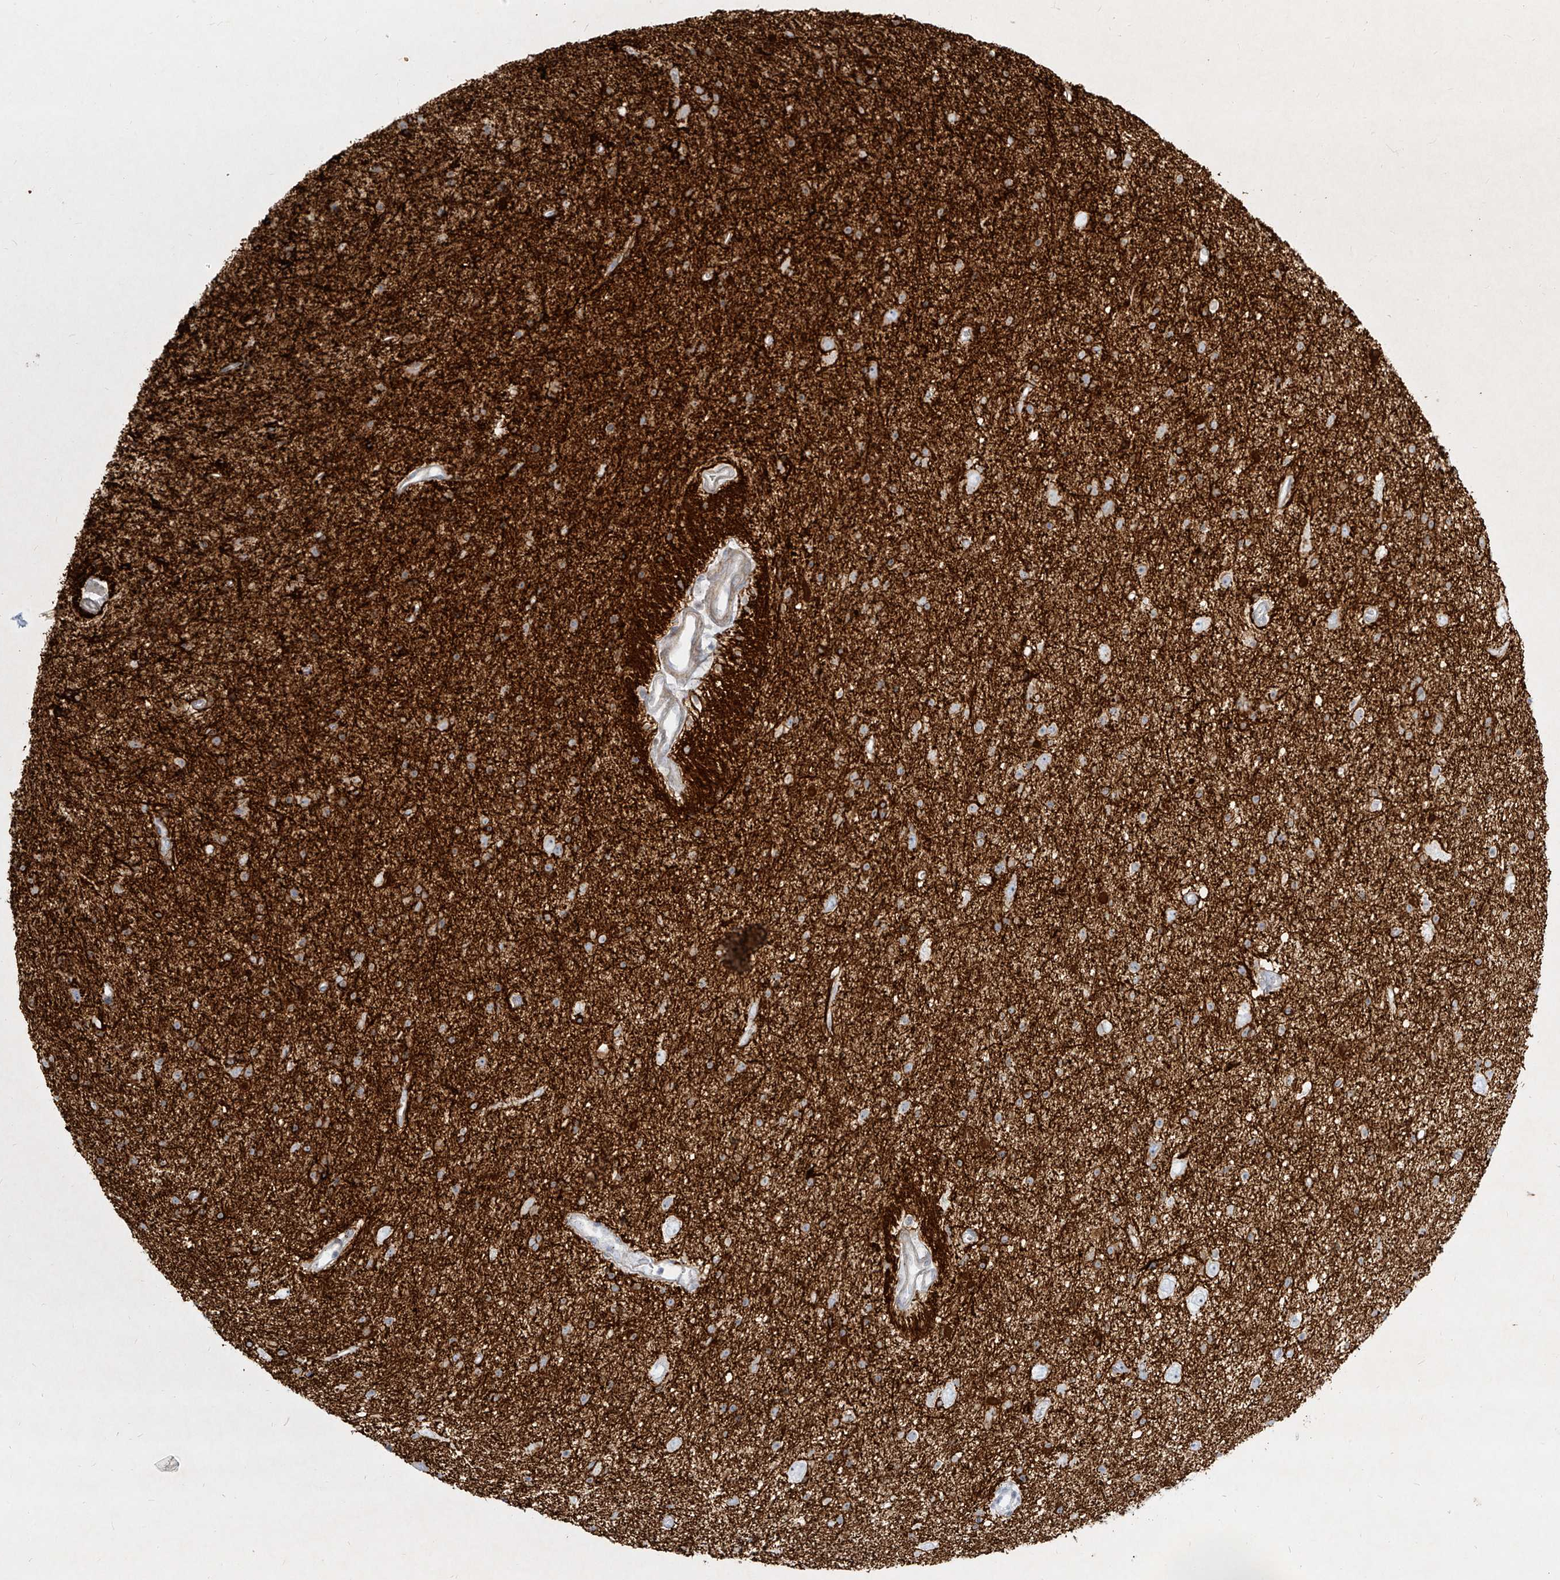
{"staining": {"intensity": "negative", "quantity": "none", "location": "none"}, "tissue": "glioma", "cell_type": "Tumor cells", "image_type": "cancer", "snomed": [{"axis": "morphology", "description": "Glioma, malignant, Low grade"}, {"axis": "topography", "description": "Cerebral cortex"}], "caption": "IHC of human glioma exhibits no staining in tumor cells. Nuclei are stained in blue.", "gene": "ITPKB", "patient": {"sex": "female", "age": 39}}